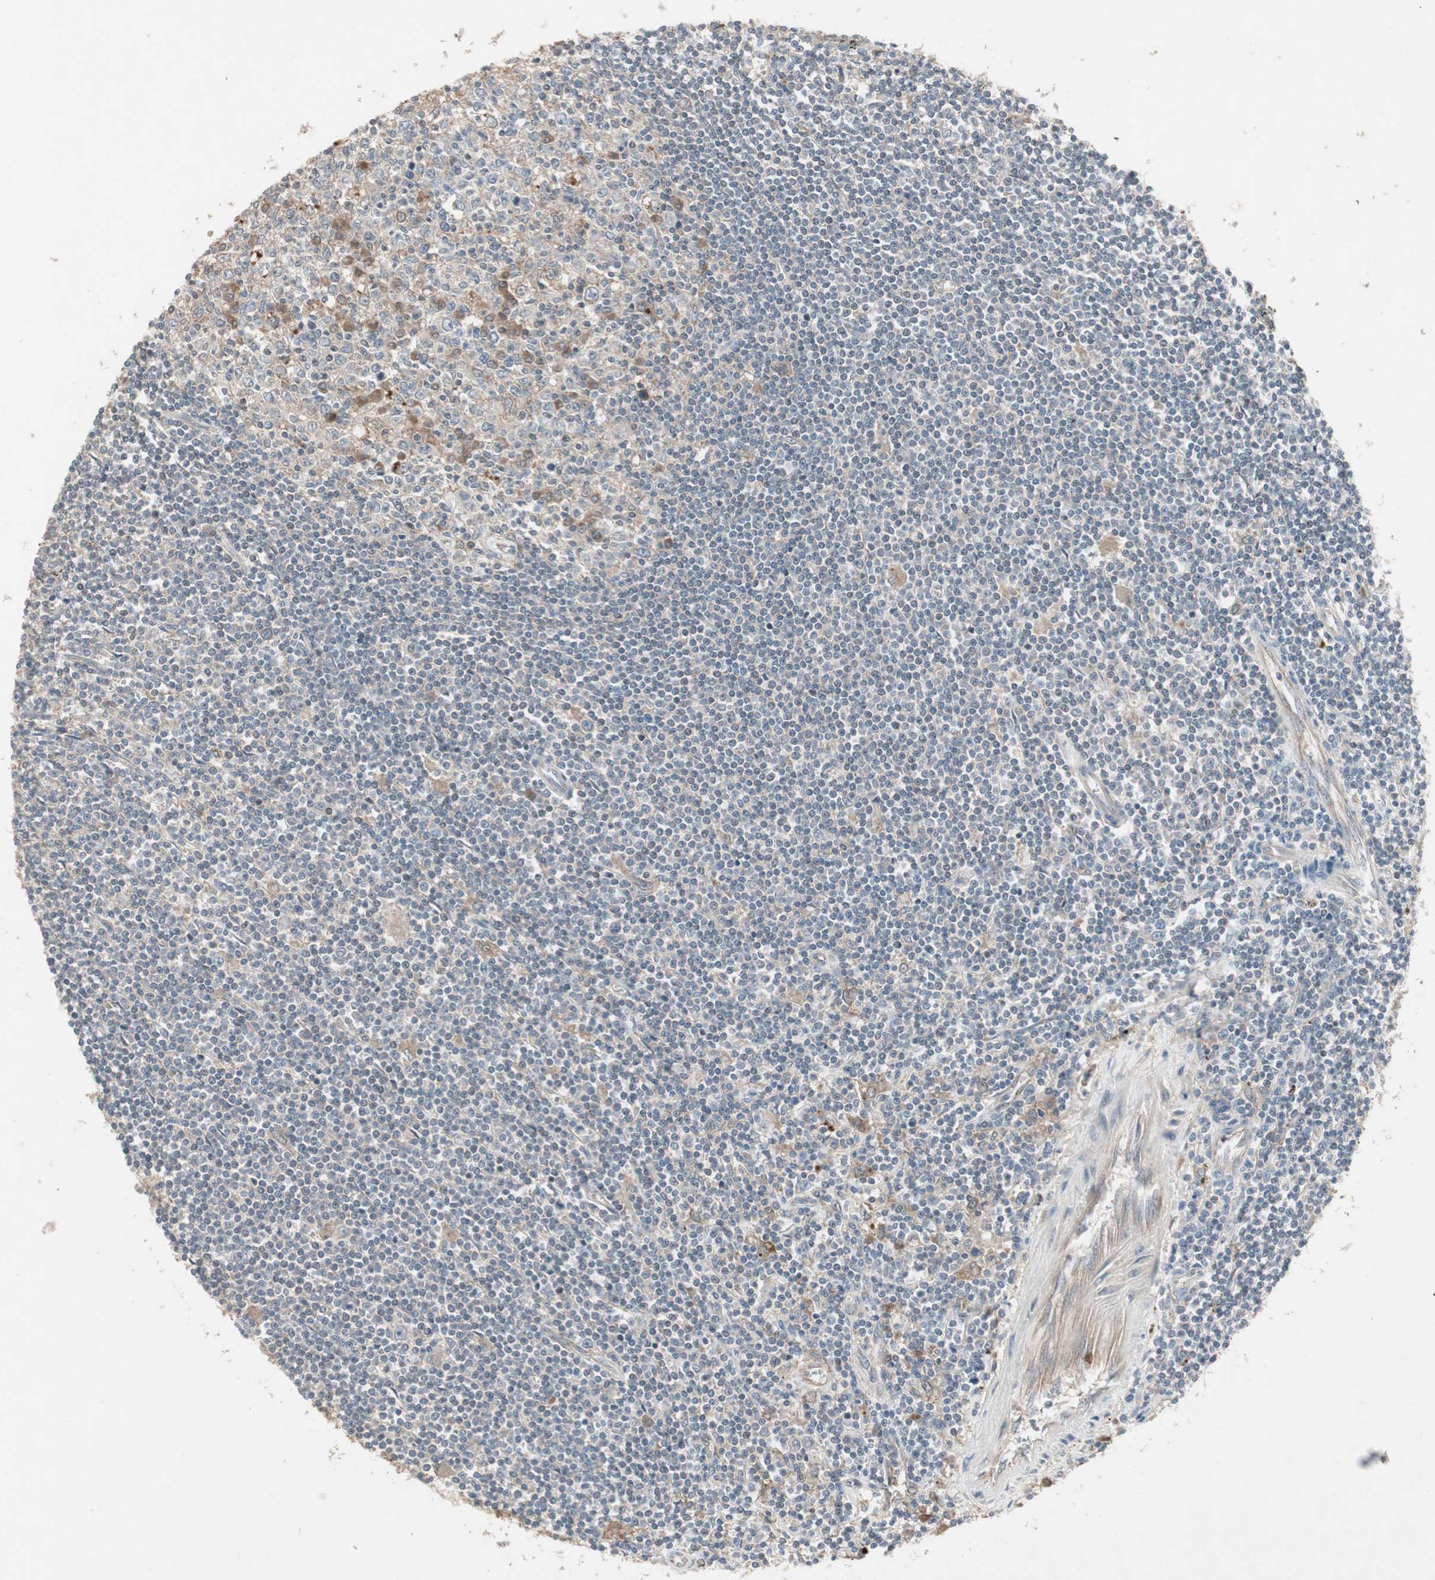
{"staining": {"intensity": "negative", "quantity": "none", "location": "none"}, "tissue": "lymphoma", "cell_type": "Tumor cells", "image_type": "cancer", "snomed": [{"axis": "morphology", "description": "Malignant lymphoma, non-Hodgkin's type, Low grade"}, {"axis": "topography", "description": "Spleen"}], "caption": "Immunohistochemistry (IHC) histopathology image of malignant lymphoma, non-Hodgkin's type (low-grade) stained for a protein (brown), which reveals no staining in tumor cells.", "gene": "JMJD7-PLA2G4B", "patient": {"sex": "male", "age": 76}}